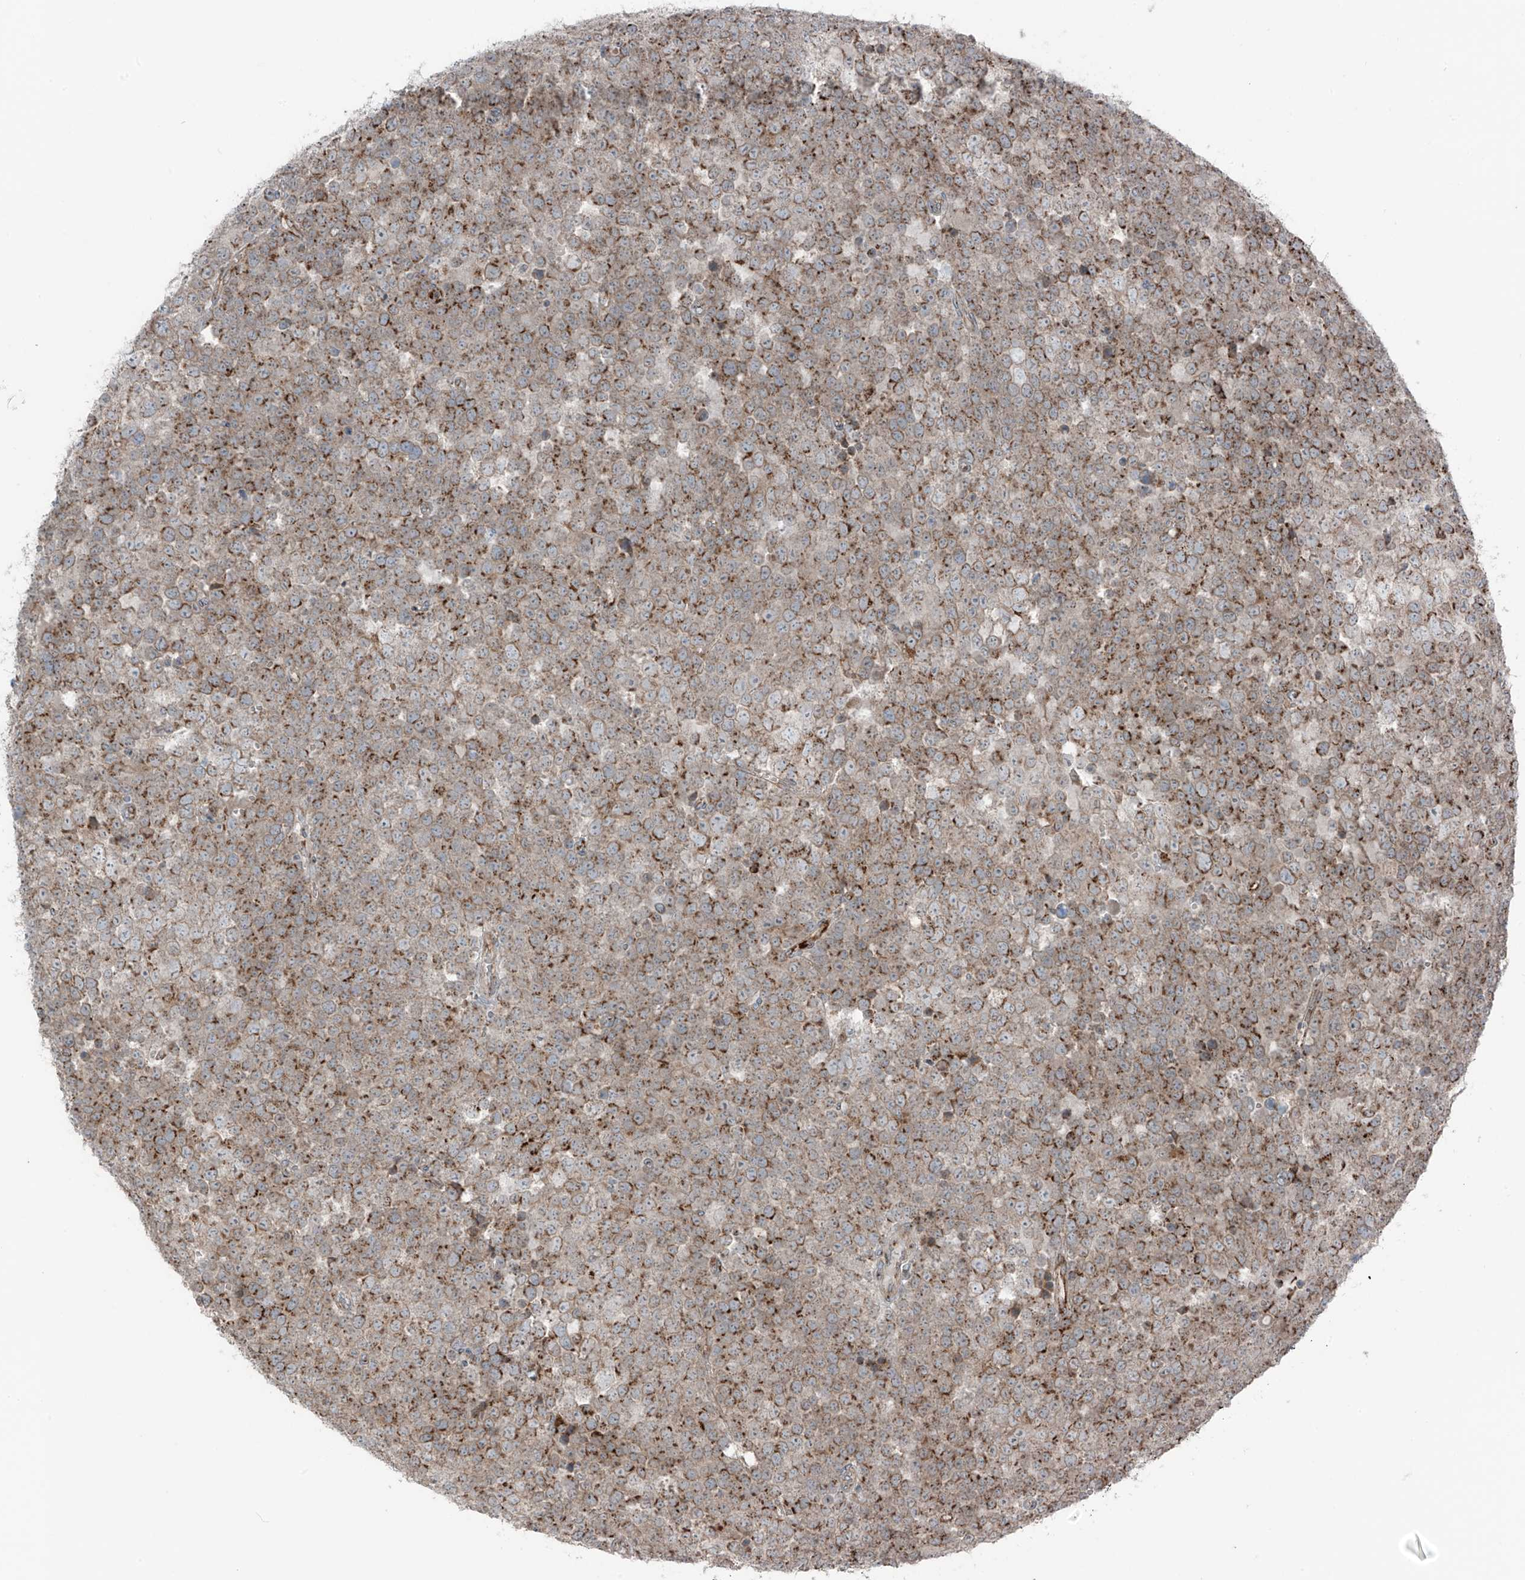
{"staining": {"intensity": "moderate", "quantity": ">75%", "location": "cytoplasmic/membranous"}, "tissue": "testis cancer", "cell_type": "Tumor cells", "image_type": "cancer", "snomed": [{"axis": "morphology", "description": "Seminoma, NOS"}, {"axis": "topography", "description": "Testis"}], "caption": "A brown stain shows moderate cytoplasmic/membranous expression of a protein in human seminoma (testis) tumor cells.", "gene": "ERLEC1", "patient": {"sex": "male", "age": 71}}